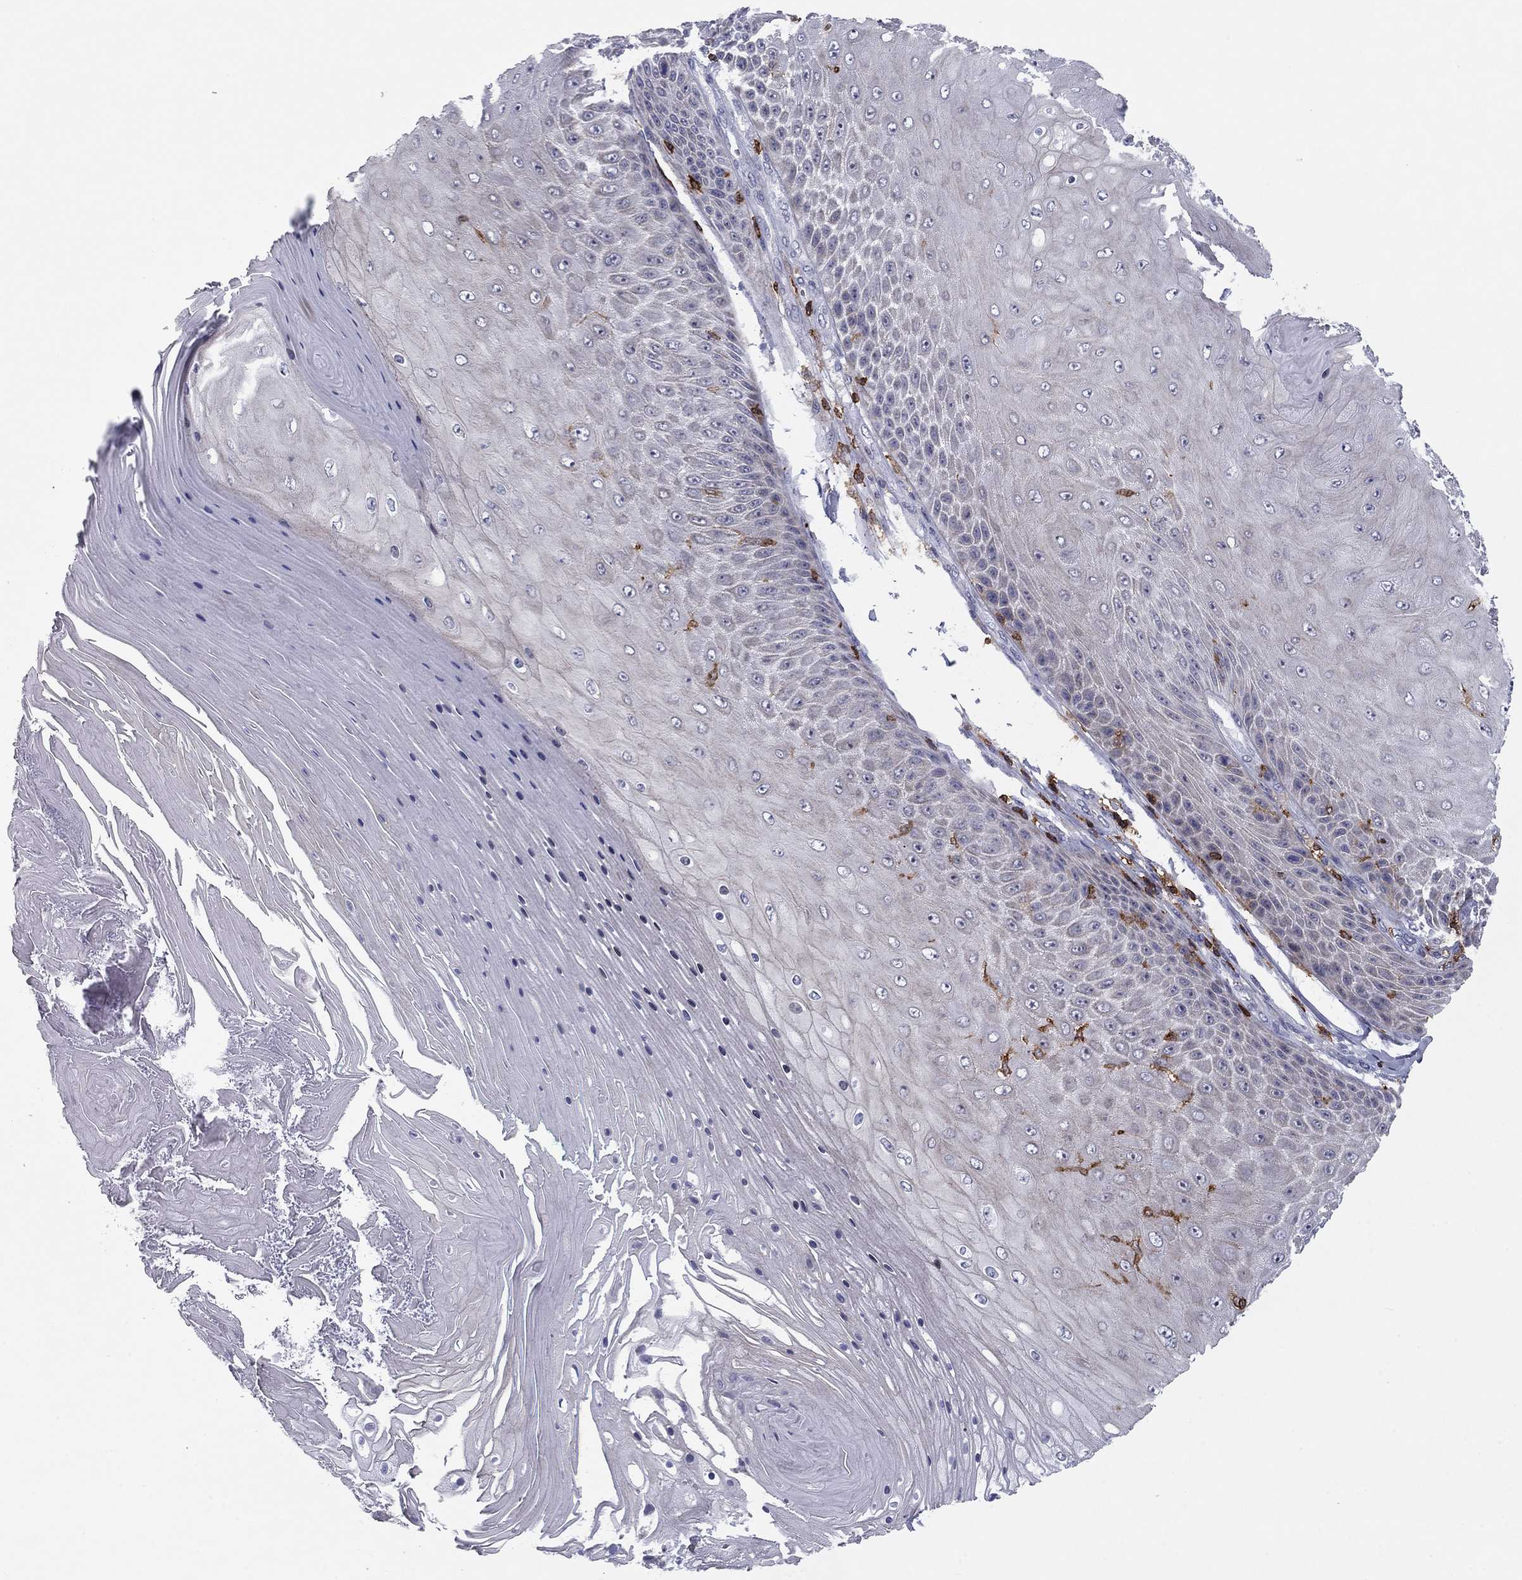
{"staining": {"intensity": "negative", "quantity": "none", "location": "none"}, "tissue": "skin cancer", "cell_type": "Tumor cells", "image_type": "cancer", "snomed": [{"axis": "morphology", "description": "Squamous cell carcinoma, NOS"}, {"axis": "topography", "description": "Skin"}], "caption": "Immunohistochemistry micrograph of squamous cell carcinoma (skin) stained for a protein (brown), which exhibits no expression in tumor cells. (Brightfield microscopy of DAB IHC at high magnification).", "gene": "ARHGAP27", "patient": {"sex": "male", "age": 62}}